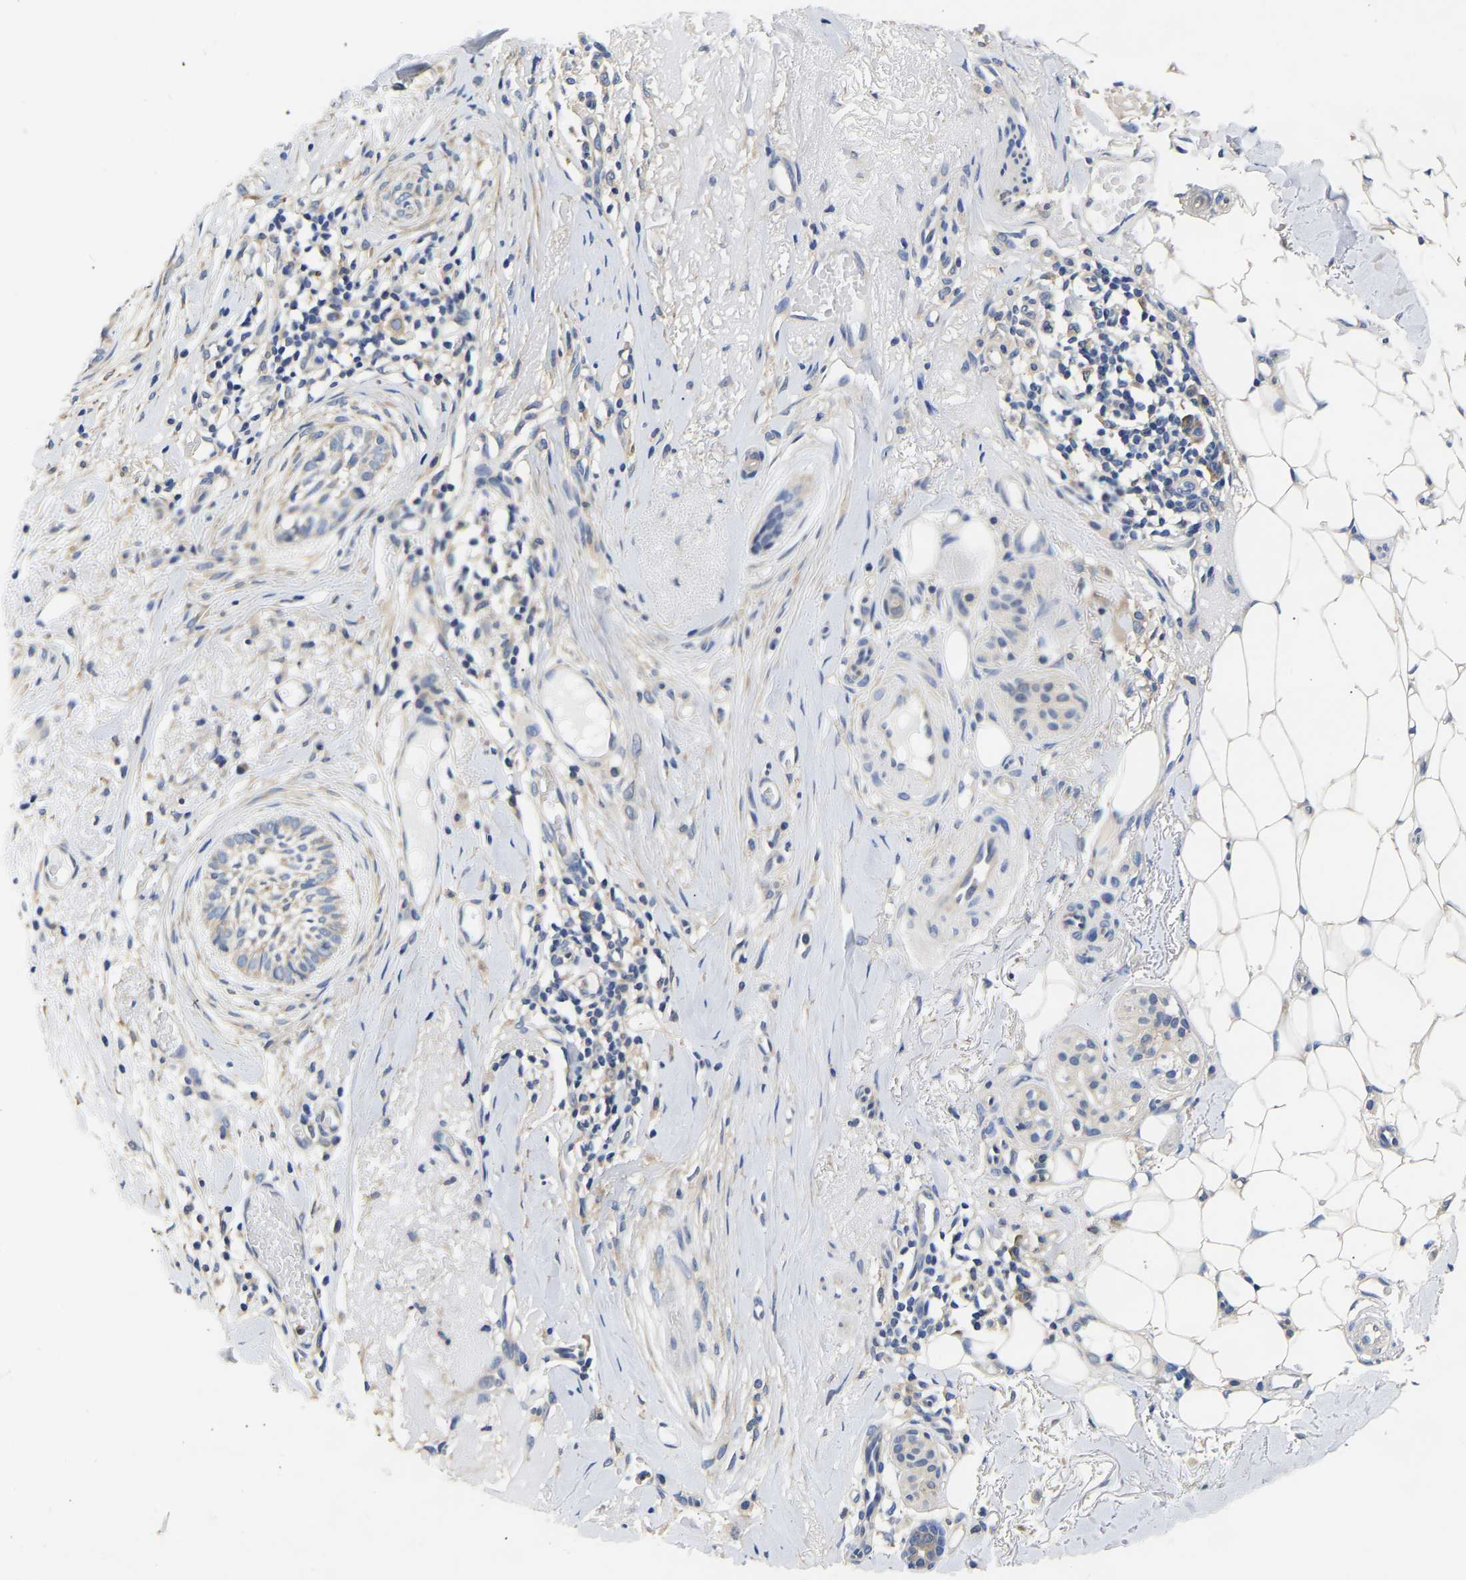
{"staining": {"intensity": "negative", "quantity": "none", "location": "none"}, "tissue": "skin cancer", "cell_type": "Tumor cells", "image_type": "cancer", "snomed": [{"axis": "morphology", "description": "Basal cell carcinoma"}, {"axis": "topography", "description": "Skin"}], "caption": "A histopathology image of human skin cancer (basal cell carcinoma) is negative for staining in tumor cells.", "gene": "CCDC6", "patient": {"sex": "female", "age": 88}}